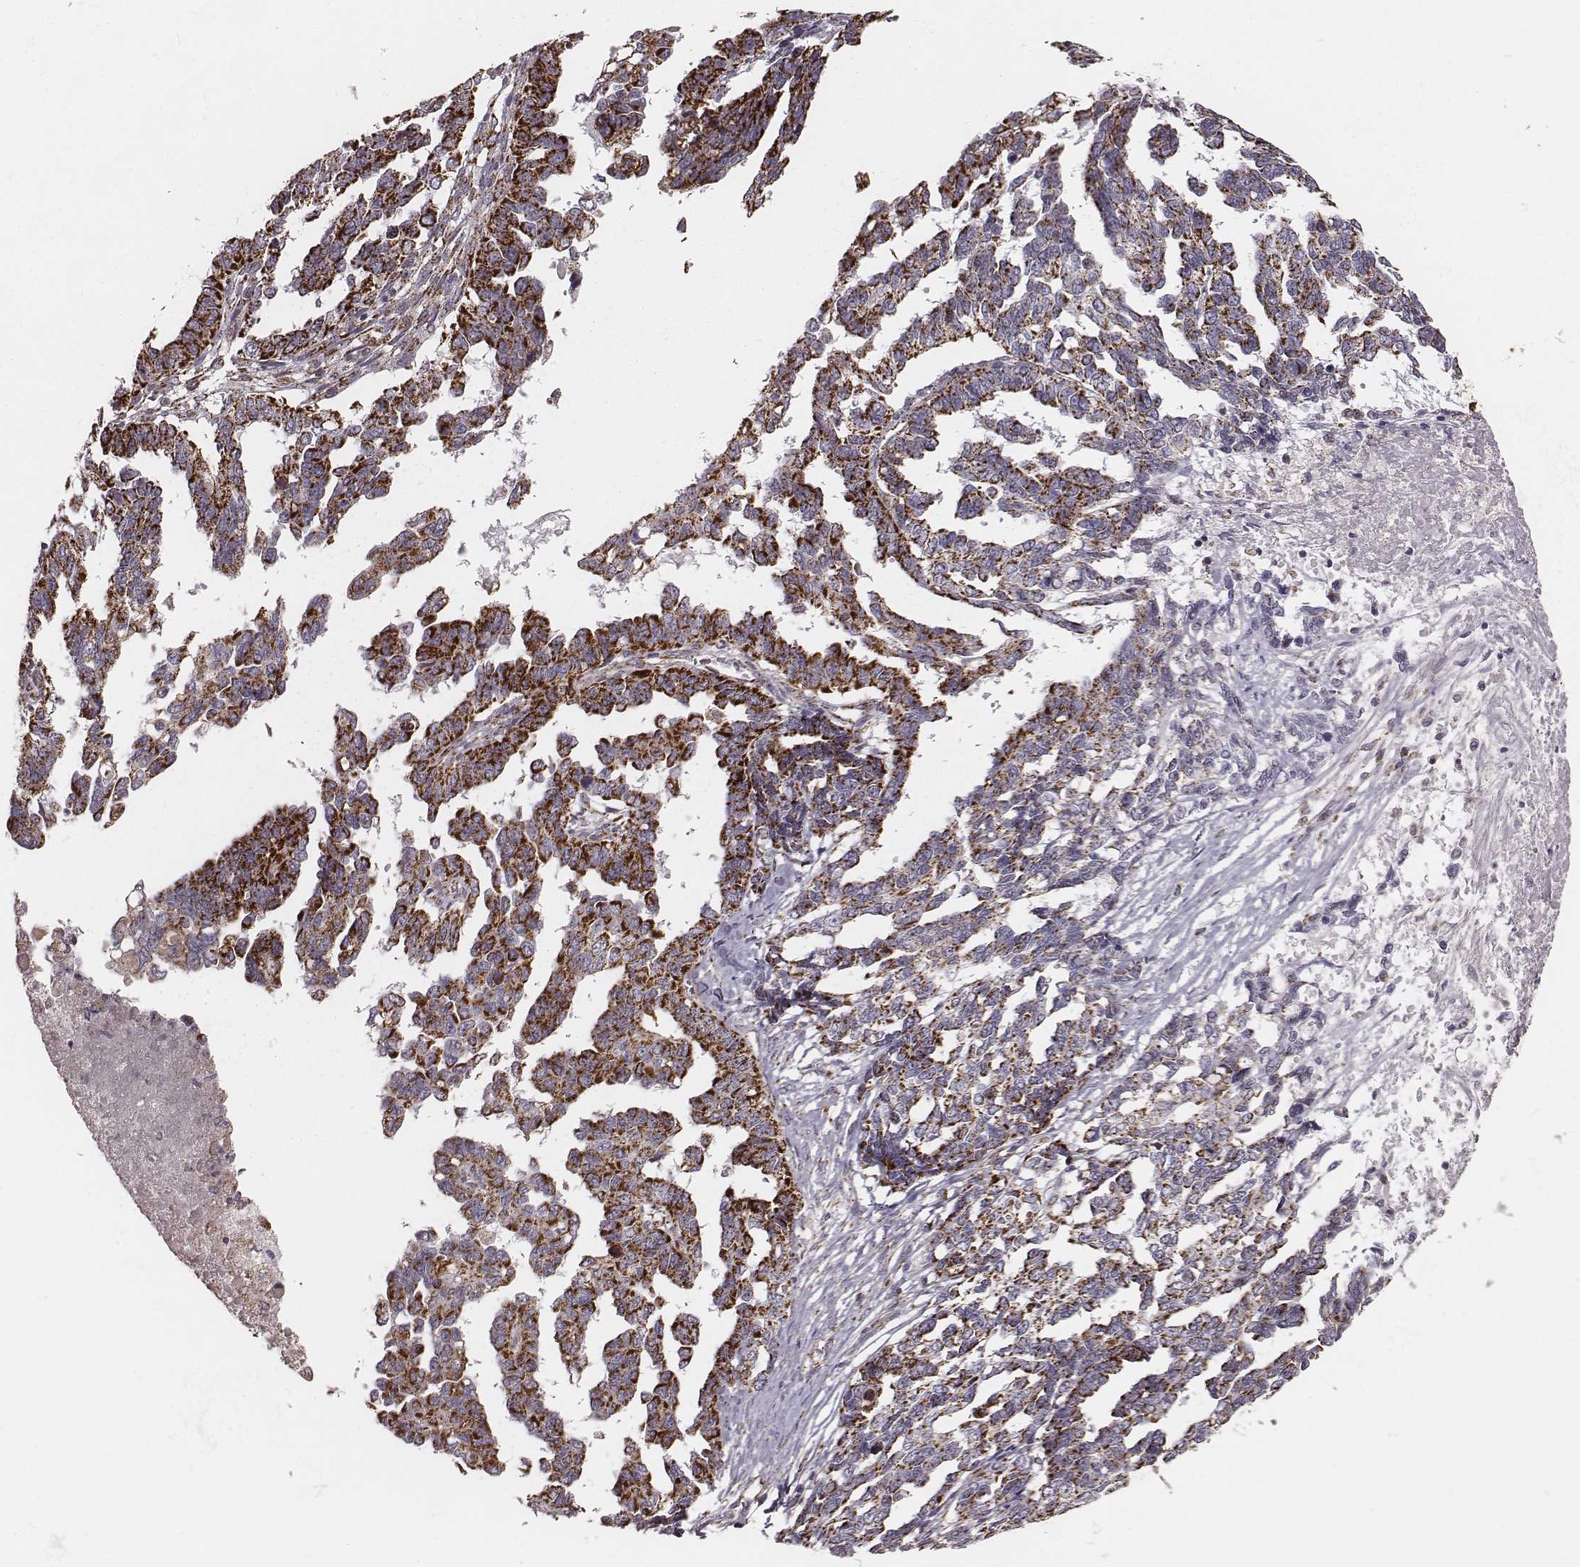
{"staining": {"intensity": "strong", "quantity": ">75%", "location": "cytoplasmic/membranous"}, "tissue": "ovarian cancer", "cell_type": "Tumor cells", "image_type": "cancer", "snomed": [{"axis": "morphology", "description": "Cystadenocarcinoma, serous, NOS"}, {"axis": "topography", "description": "Ovary"}], "caption": "IHC micrograph of serous cystadenocarcinoma (ovarian) stained for a protein (brown), which shows high levels of strong cytoplasmic/membranous staining in about >75% of tumor cells.", "gene": "TUFM", "patient": {"sex": "female", "age": 69}}